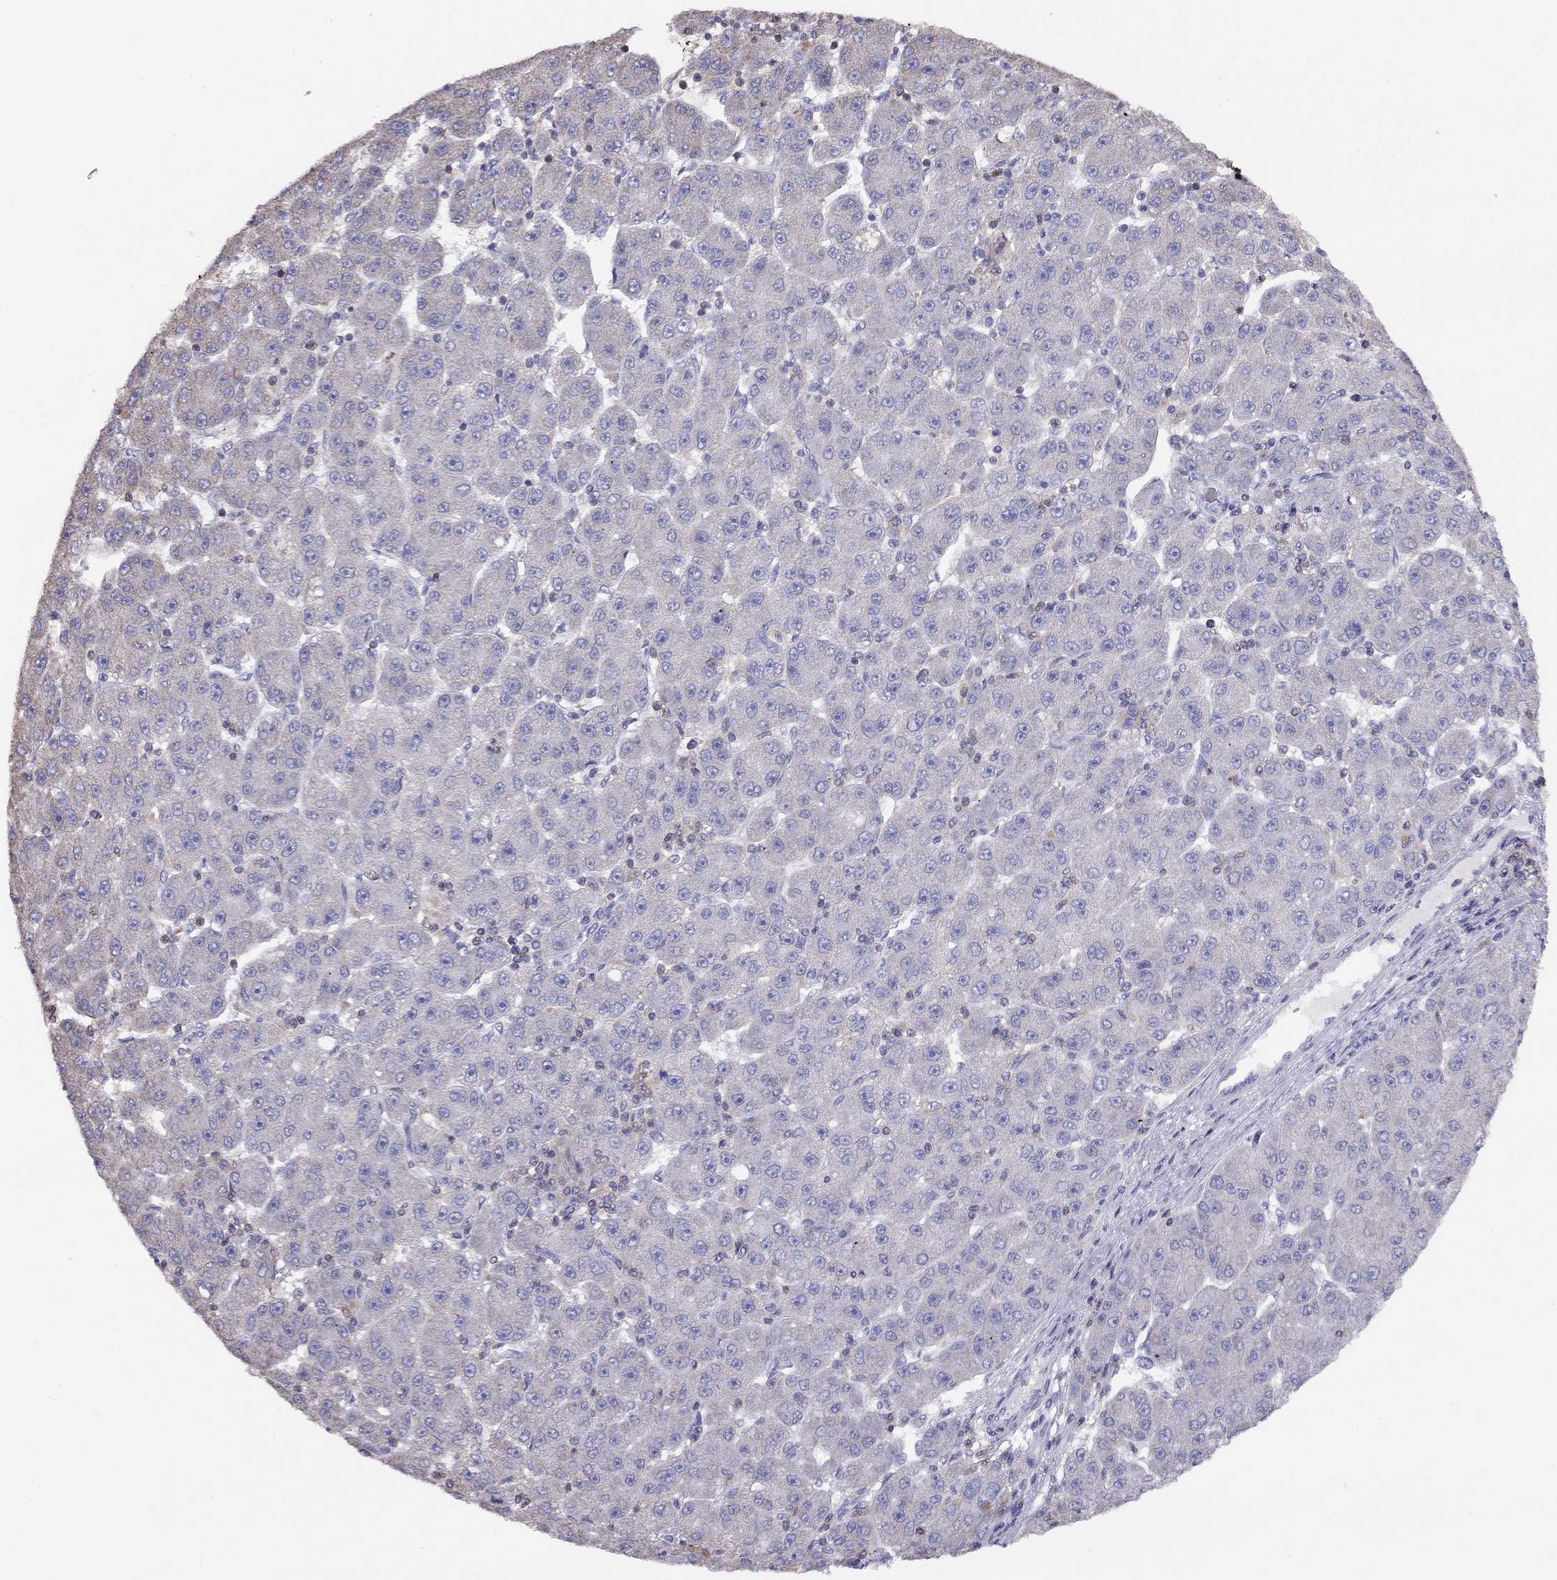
{"staining": {"intensity": "negative", "quantity": "none", "location": "none"}, "tissue": "liver cancer", "cell_type": "Tumor cells", "image_type": "cancer", "snomed": [{"axis": "morphology", "description": "Carcinoma, Hepatocellular, NOS"}, {"axis": "topography", "description": "Liver"}], "caption": "An immunohistochemistry image of hepatocellular carcinoma (liver) is shown. There is no staining in tumor cells of hepatocellular carcinoma (liver).", "gene": "CITED1", "patient": {"sex": "male", "age": 67}}